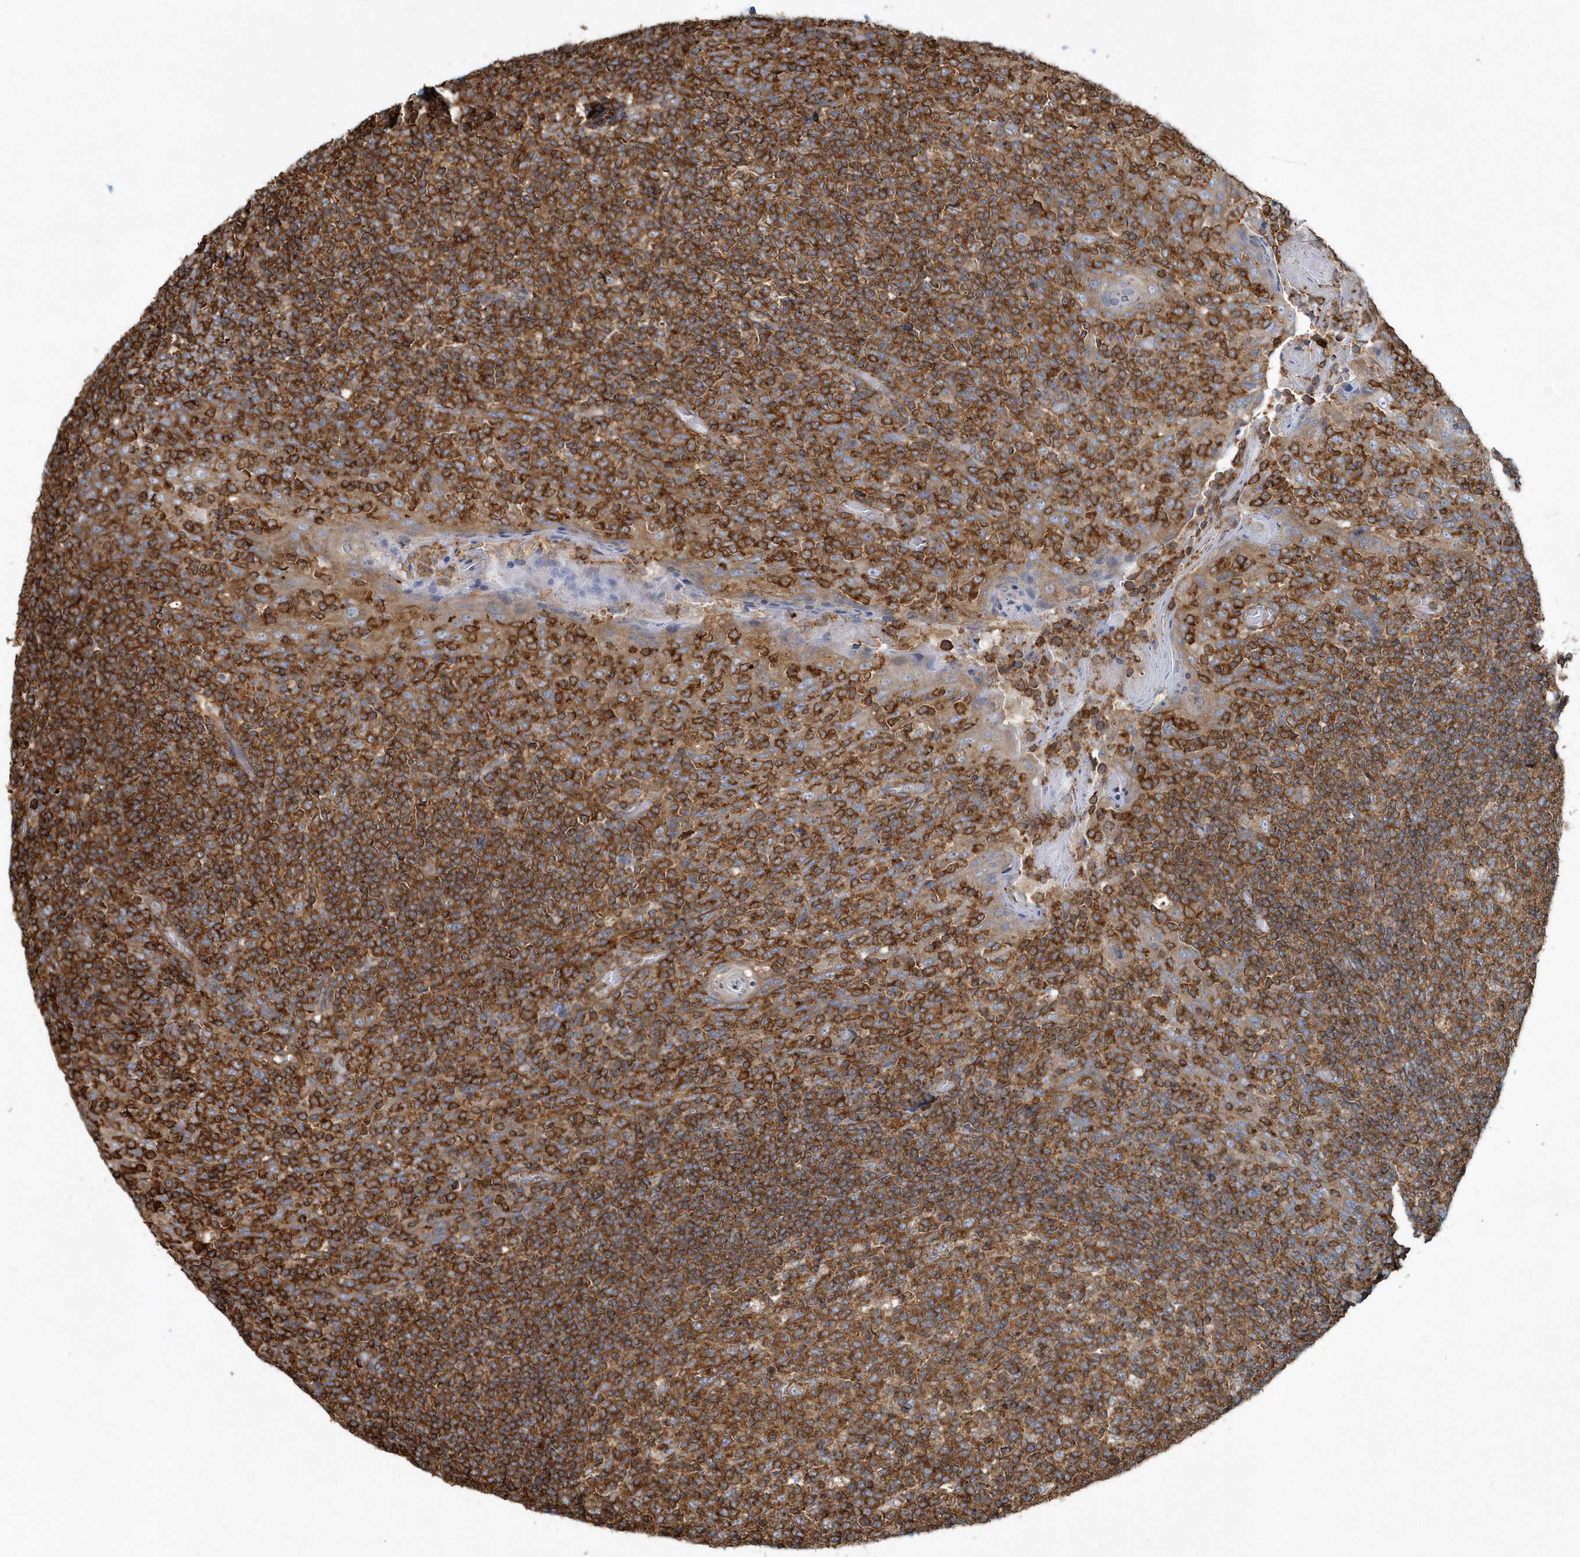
{"staining": {"intensity": "moderate", "quantity": ">75%", "location": "cytoplasmic/membranous"}, "tissue": "tonsil", "cell_type": "Germinal center cells", "image_type": "normal", "snomed": [{"axis": "morphology", "description": "Normal tissue, NOS"}, {"axis": "topography", "description": "Tonsil"}], "caption": "Immunohistochemical staining of unremarkable human tonsil reveals moderate cytoplasmic/membranous protein staining in about >75% of germinal center cells.", "gene": "MMUT", "patient": {"sex": "female", "age": 19}}